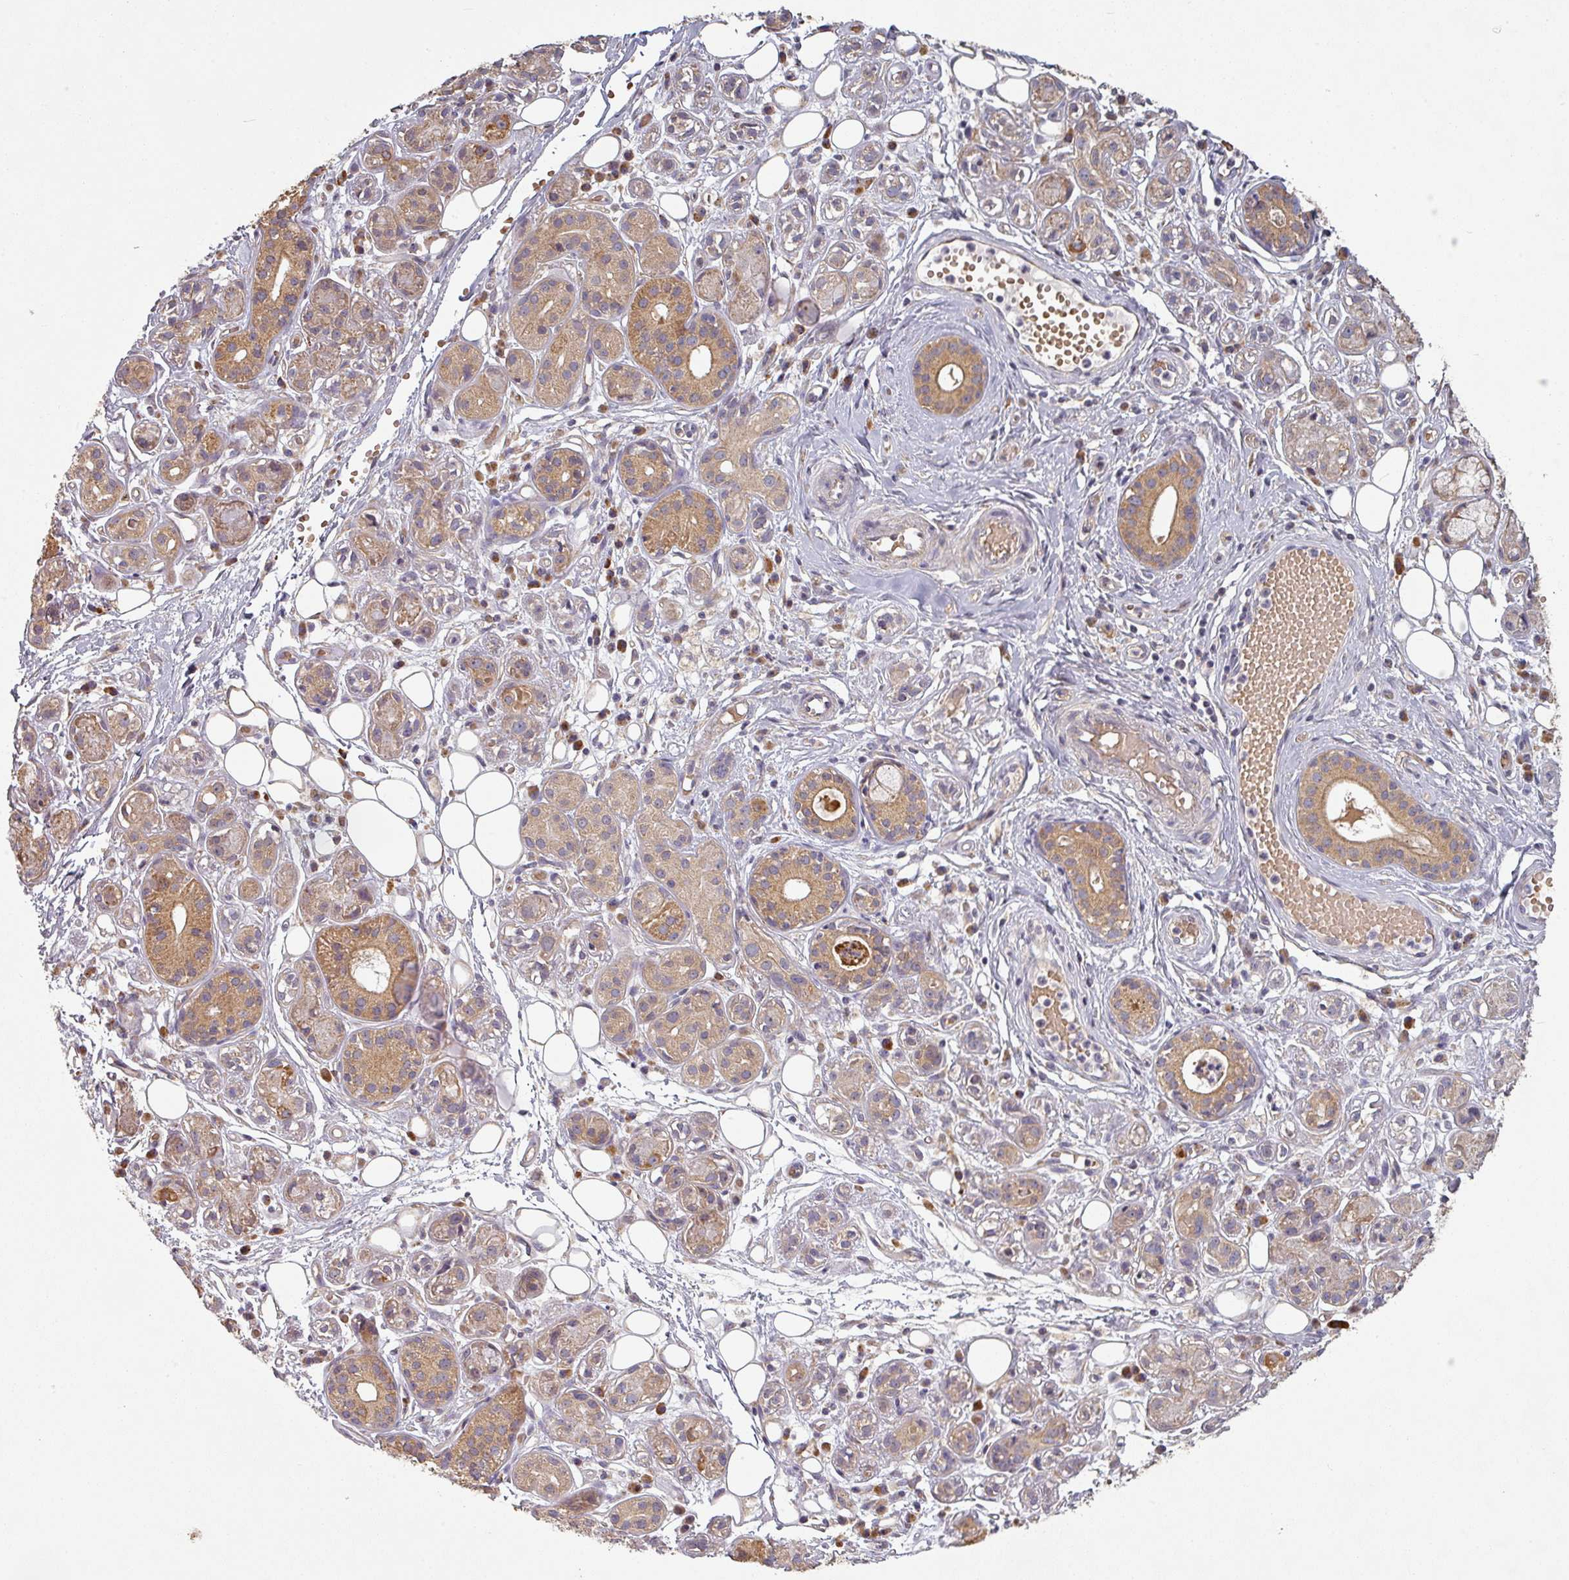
{"staining": {"intensity": "moderate", "quantity": "25%-75%", "location": "cytoplasmic/membranous"}, "tissue": "salivary gland", "cell_type": "Glandular cells", "image_type": "normal", "snomed": [{"axis": "morphology", "description": "Normal tissue, NOS"}, {"axis": "topography", "description": "Salivary gland"}], "caption": "Salivary gland stained with DAB immunohistochemistry (IHC) displays medium levels of moderate cytoplasmic/membranous positivity in about 25%-75% of glandular cells.", "gene": "PLEKHJ1", "patient": {"sex": "male", "age": 54}}